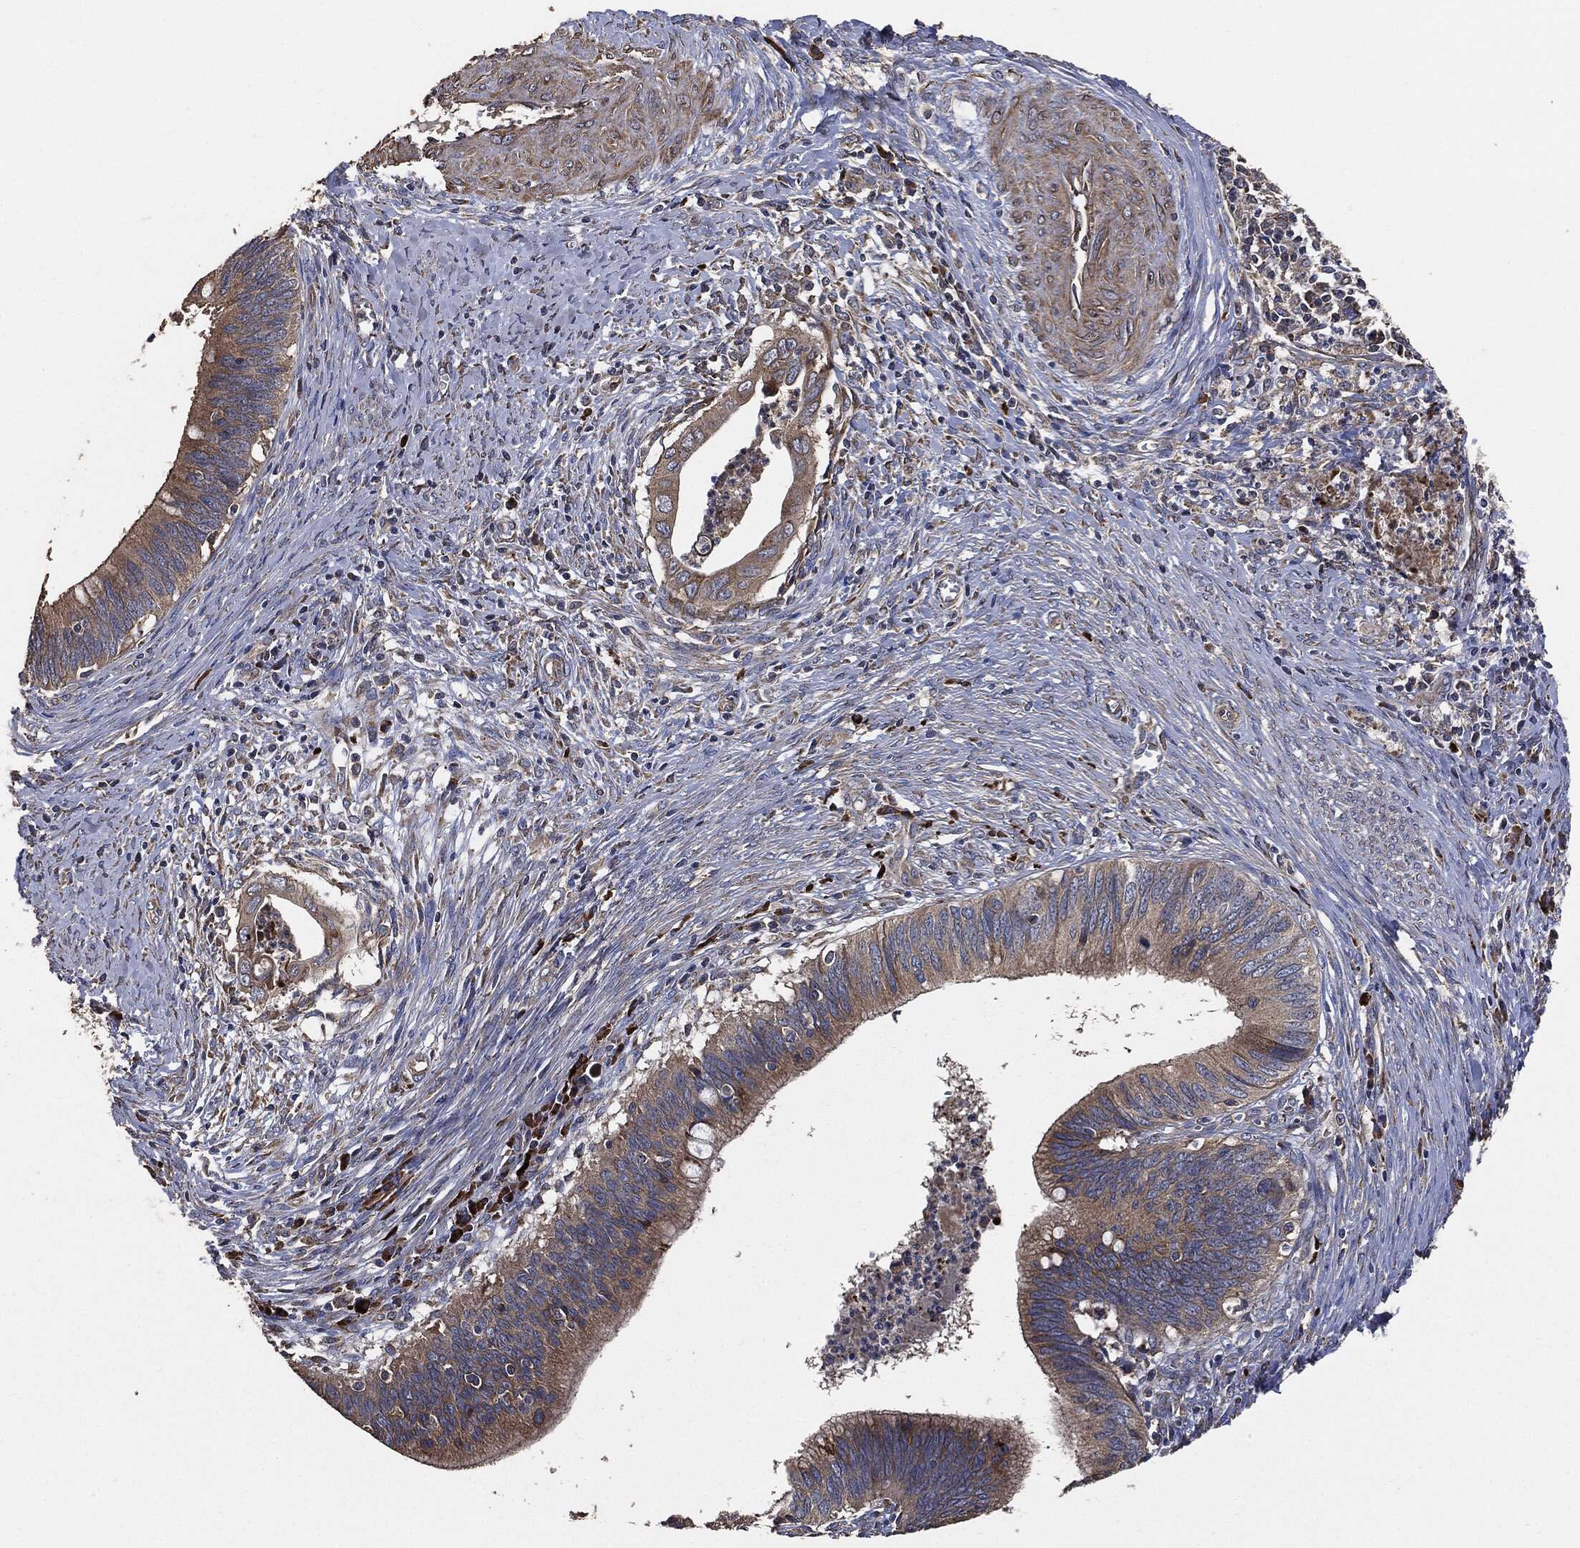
{"staining": {"intensity": "strong", "quantity": "25%-75%", "location": "cytoplasmic/membranous"}, "tissue": "cervical cancer", "cell_type": "Tumor cells", "image_type": "cancer", "snomed": [{"axis": "morphology", "description": "Adenocarcinoma, NOS"}, {"axis": "topography", "description": "Cervix"}], "caption": "Immunohistochemistry staining of cervical cancer, which exhibits high levels of strong cytoplasmic/membranous positivity in approximately 25%-75% of tumor cells indicating strong cytoplasmic/membranous protein positivity. The staining was performed using DAB (3,3'-diaminobenzidine) (brown) for protein detection and nuclei were counterstained in hematoxylin (blue).", "gene": "STK3", "patient": {"sex": "female", "age": 42}}